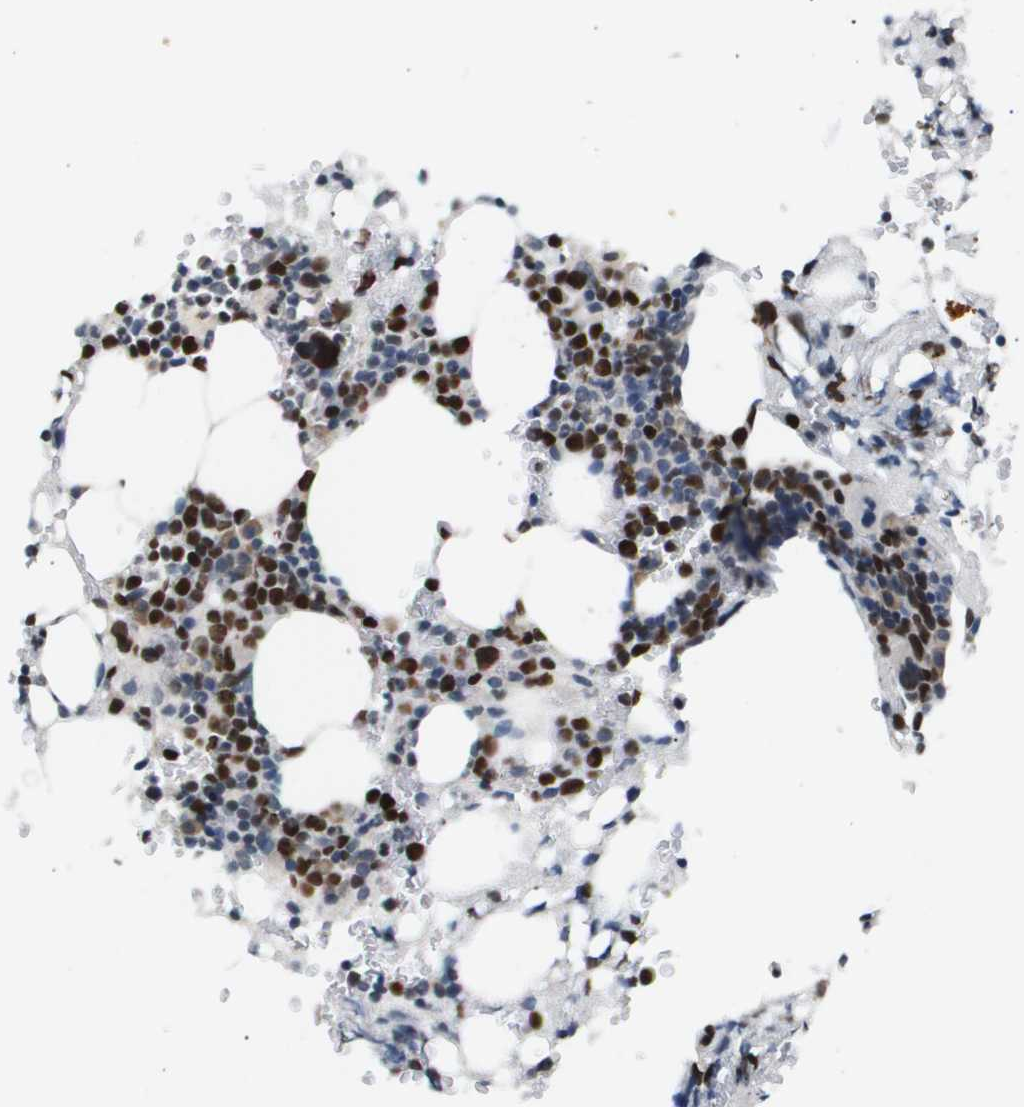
{"staining": {"intensity": "strong", "quantity": ">75%", "location": "nuclear"}, "tissue": "bone marrow", "cell_type": "Hematopoietic cells", "image_type": "normal", "snomed": [{"axis": "morphology", "description": "Normal tissue, NOS"}, {"axis": "morphology", "description": "Inflammation, NOS"}, {"axis": "topography", "description": "Bone marrow"}], "caption": "Immunohistochemical staining of normal human bone marrow shows high levels of strong nuclear positivity in about >75% of hematopoietic cells.", "gene": "ANAPC2", "patient": {"sex": "female", "age": 84}}